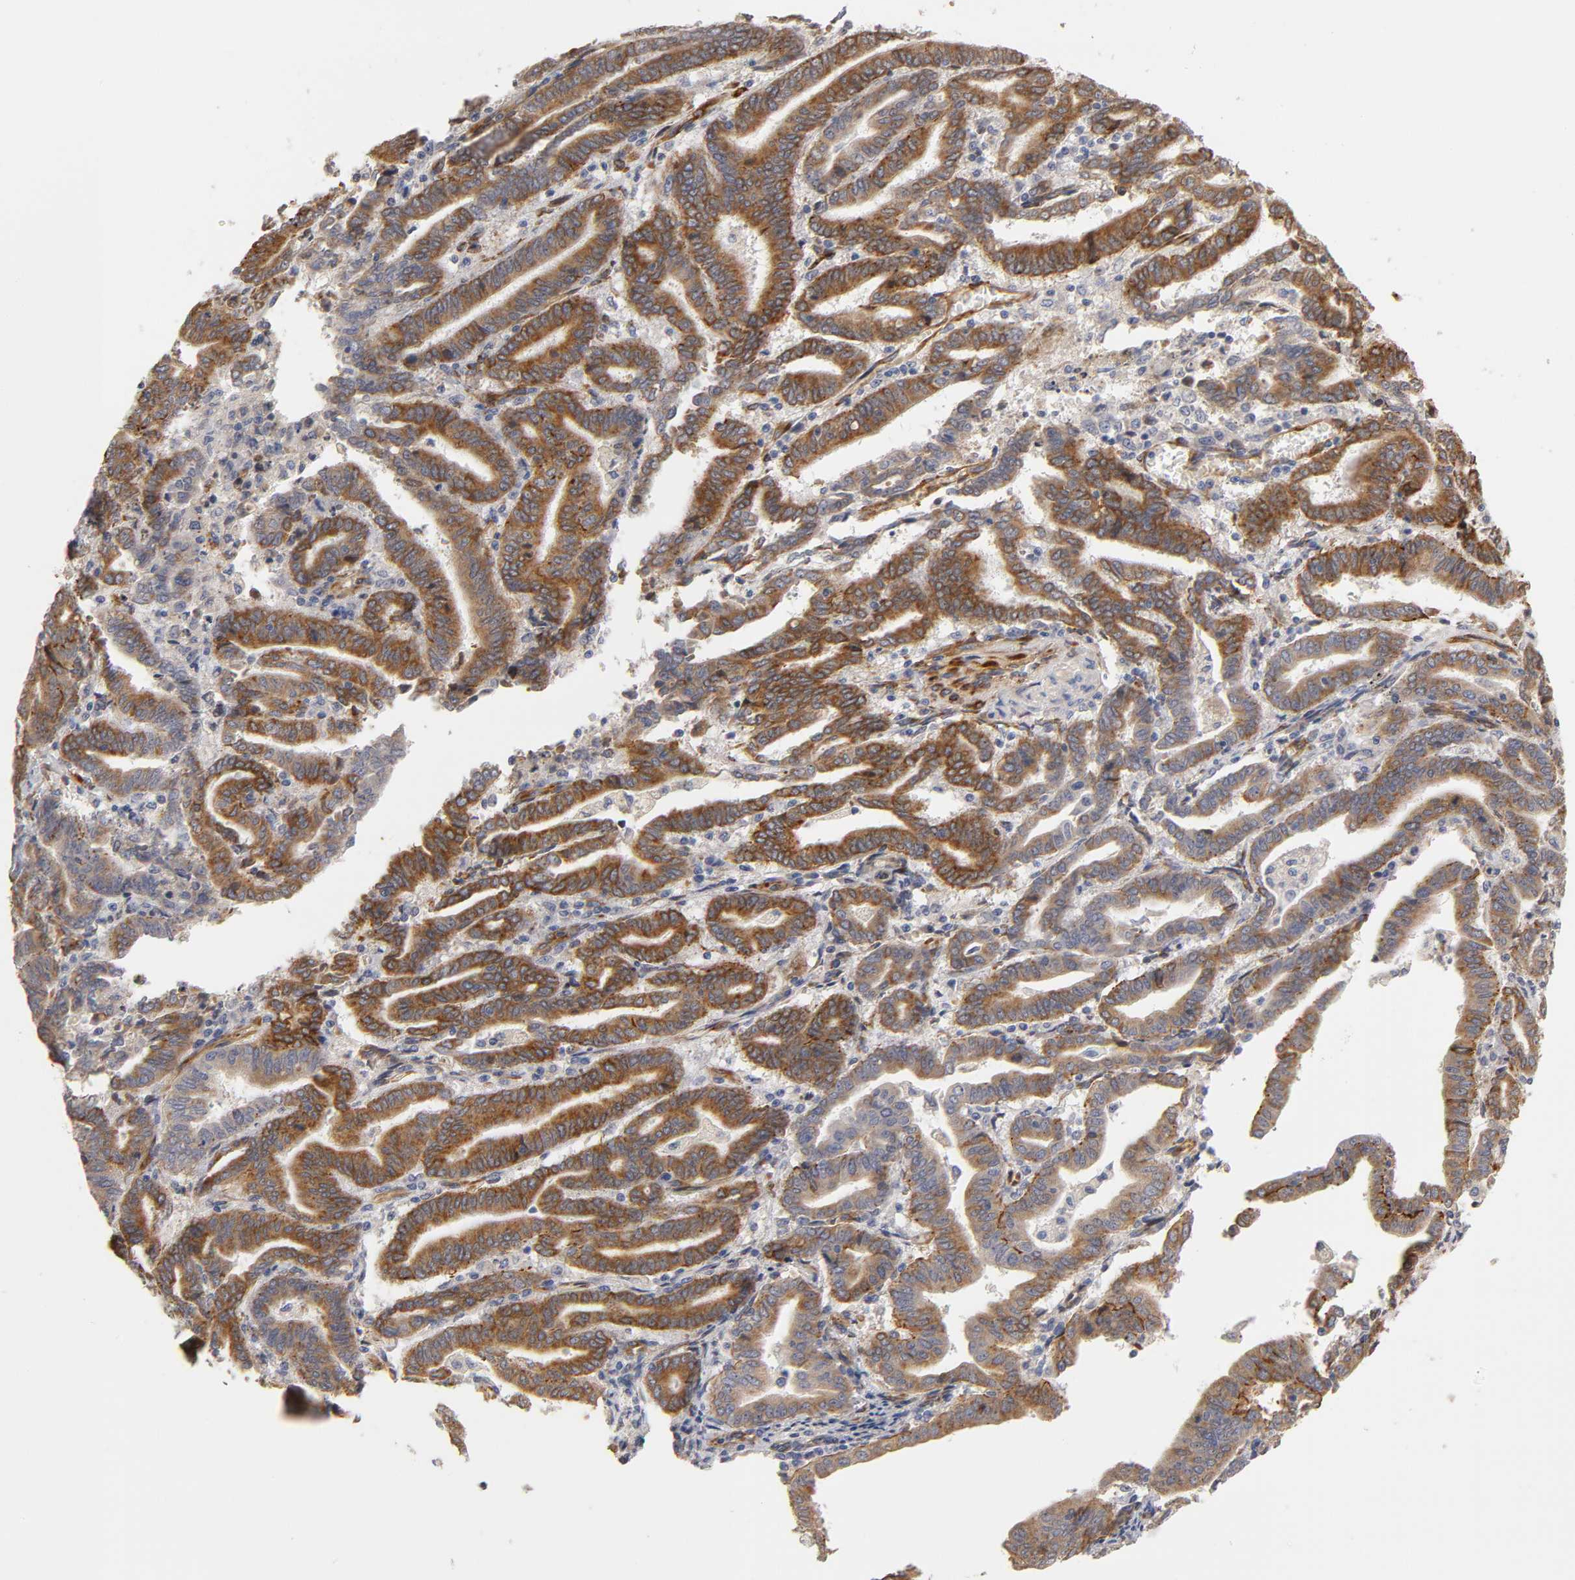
{"staining": {"intensity": "moderate", "quantity": "25%-75%", "location": "cytoplasmic/membranous"}, "tissue": "endometrial cancer", "cell_type": "Tumor cells", "image_type": "cancer", "snomed": [{"axis": "morphology", "description": "Adenocarcinoma, NOS"}, {"axis": "topography", "description": "Uterus"}], "caption": "Tumor cells exhibit moderate cytoplasmic/membranous staining in about 25%-75% of cells in endometrial adenocarcinoma. The protein is stained brown, and the nuclei are stained in blue (DAB IHC with brightfield microscopy, high magnification).", "gene": "LAMB1", "patient": {"sex": "female", "age": 83}}